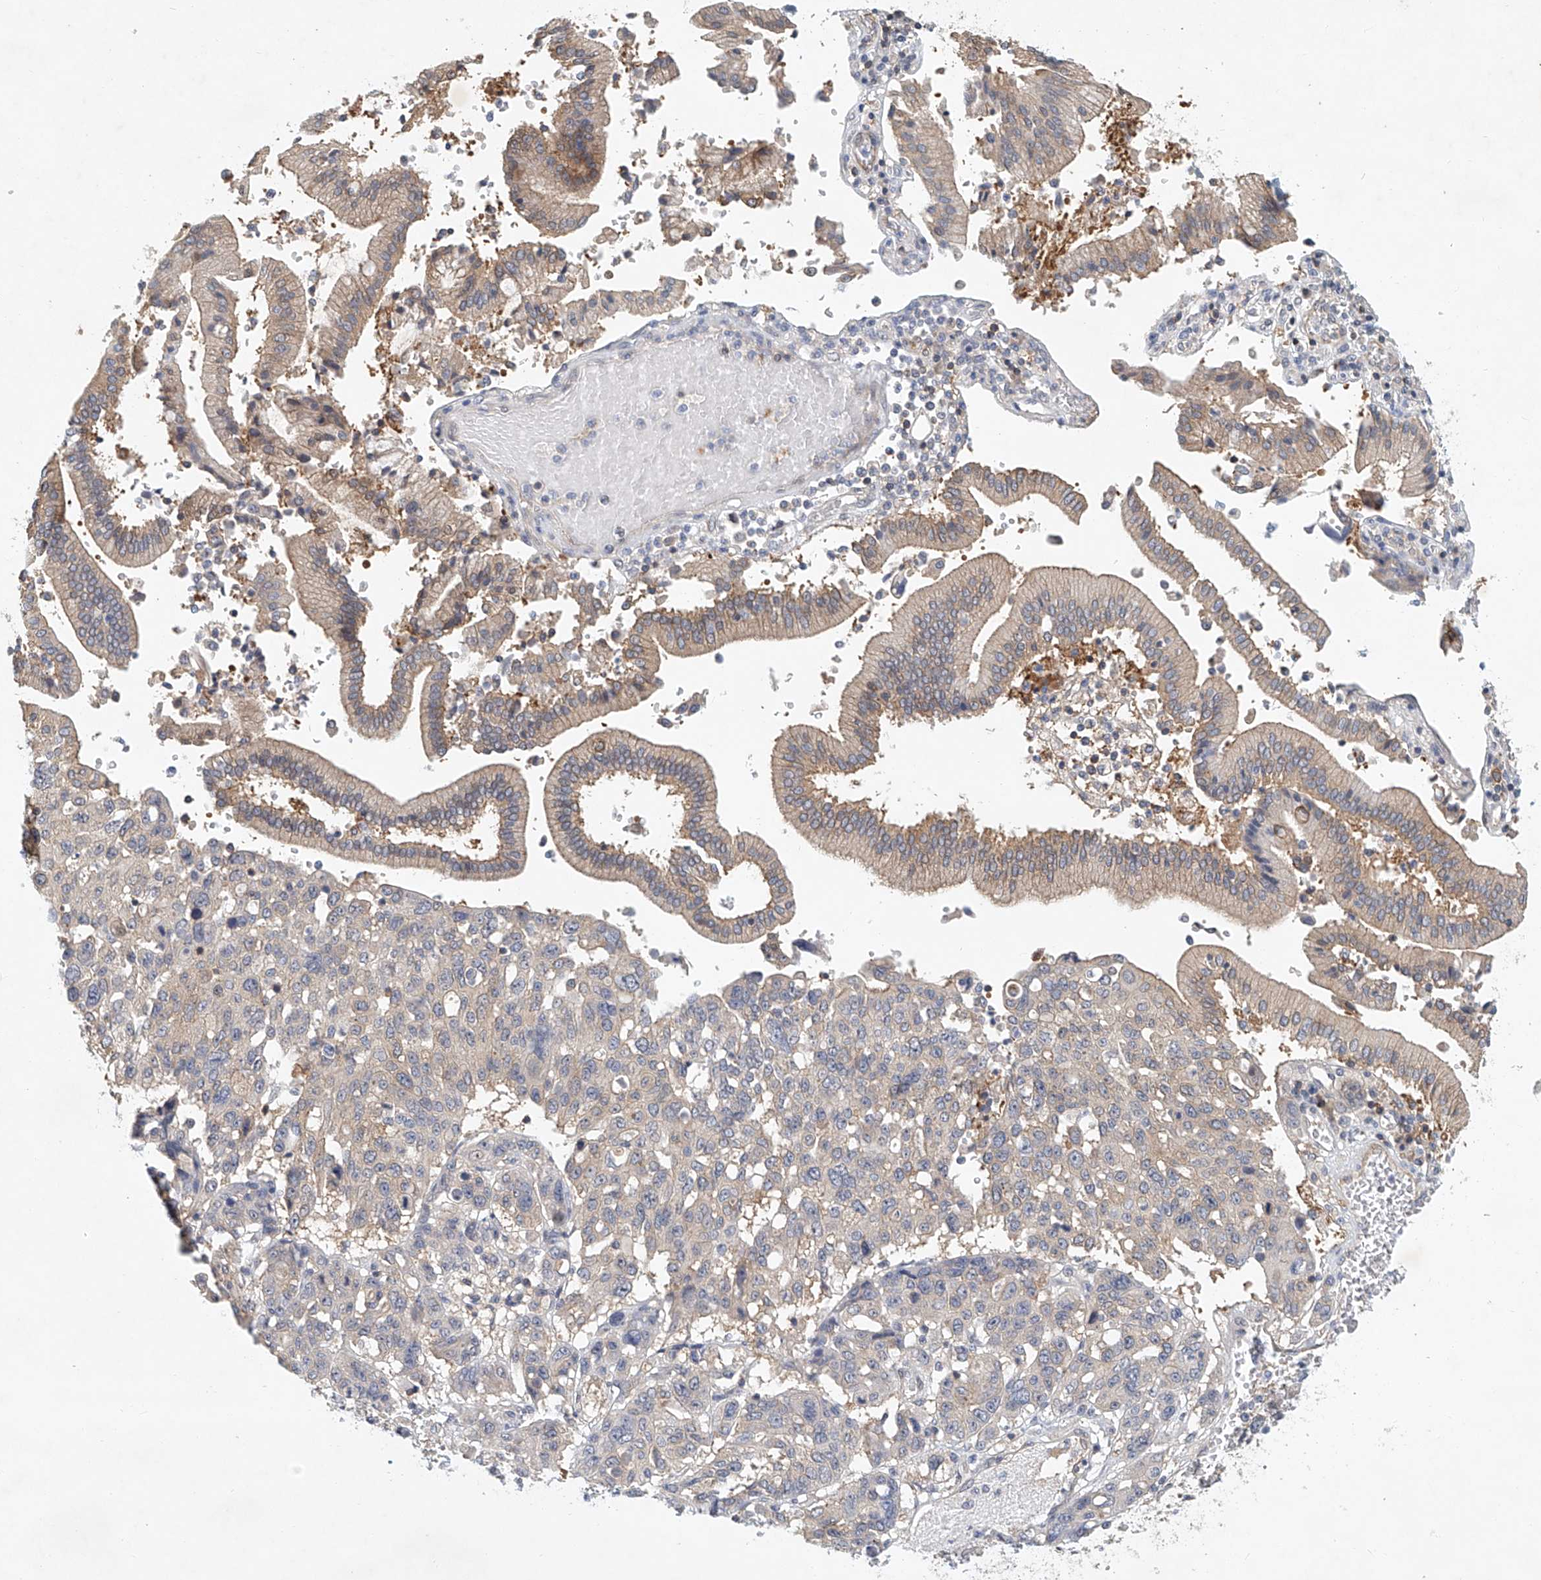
{"staining": {"intensity": "negative", "quantity": "none", "location": "none"}, "tissue": "pancreatic cancer", "cell_type": "Tumor cells", "image_type": "cancer", "snomed": [{"axis": "morphology", "description": "Adenocarcinoma, NOS"}, {"axis": "topography", "description": "Pancreas"}], "caption": "DAB immunohistochemical staining of pancreatic adenocarcinoma shows no significant positivity in tumor cells.", "gene": "CARMIL1", "patient": {"sex": "male", "age": 46}}